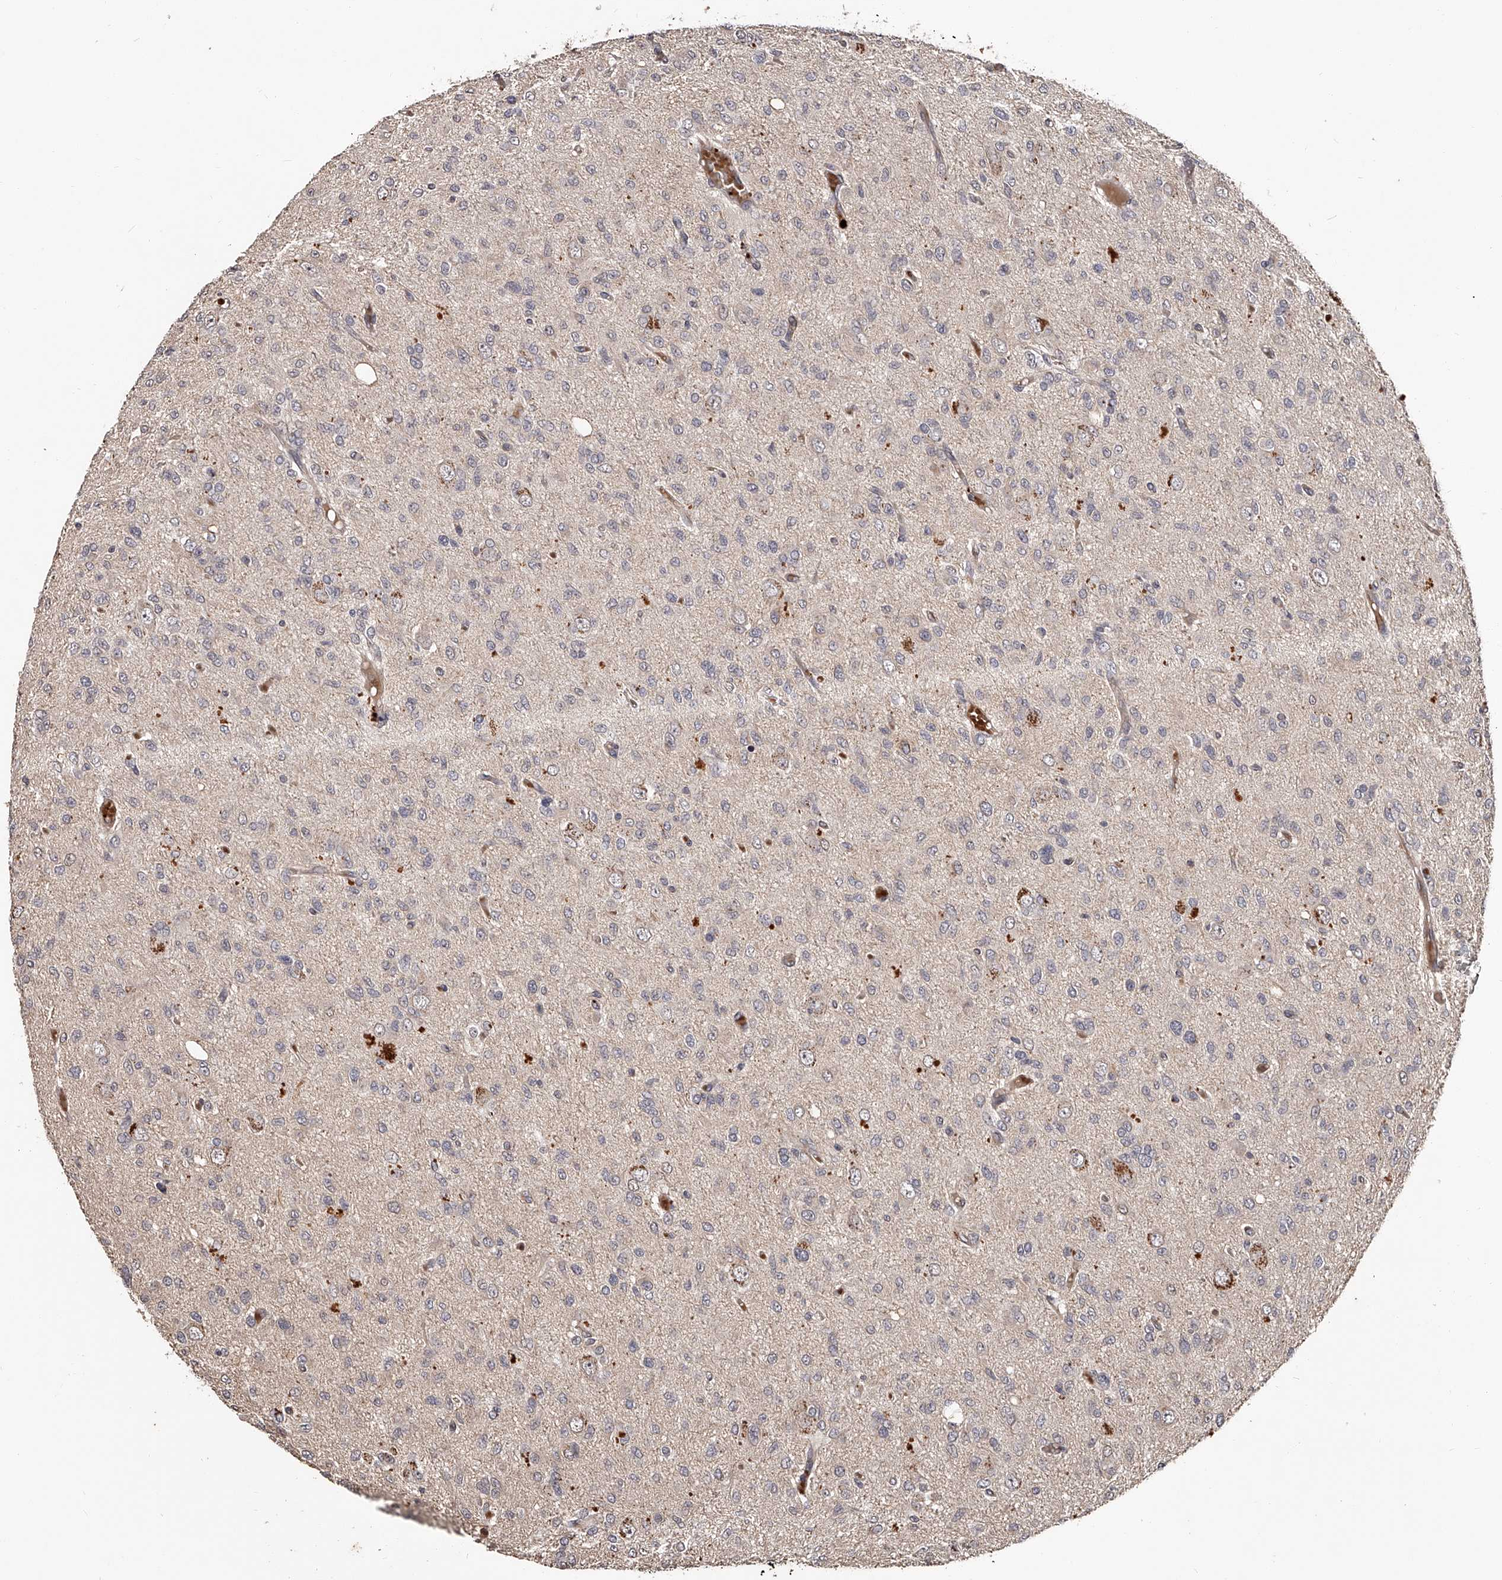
{"staining": {"intensity": "negative", "quantity": "none", "location": "none"}, "tissue": "glioma", "cell_type": "Tumor cells", "image_type": "cancer", "snomed": [{"axis": "morphology", "description": "Glioma, malignant, High grade"}, {"axis": "topography", "description": "Brain"}], "caption": "IHC photomicrograph of neoplastic tissue: human malignant glioma (high-grade) stained with DAB (3,3'-diaminobenzidine) reveals no significant protein expression in tumor cells.", "gene": "URGCP", "patient": {"sex": "female", "age": 59}}